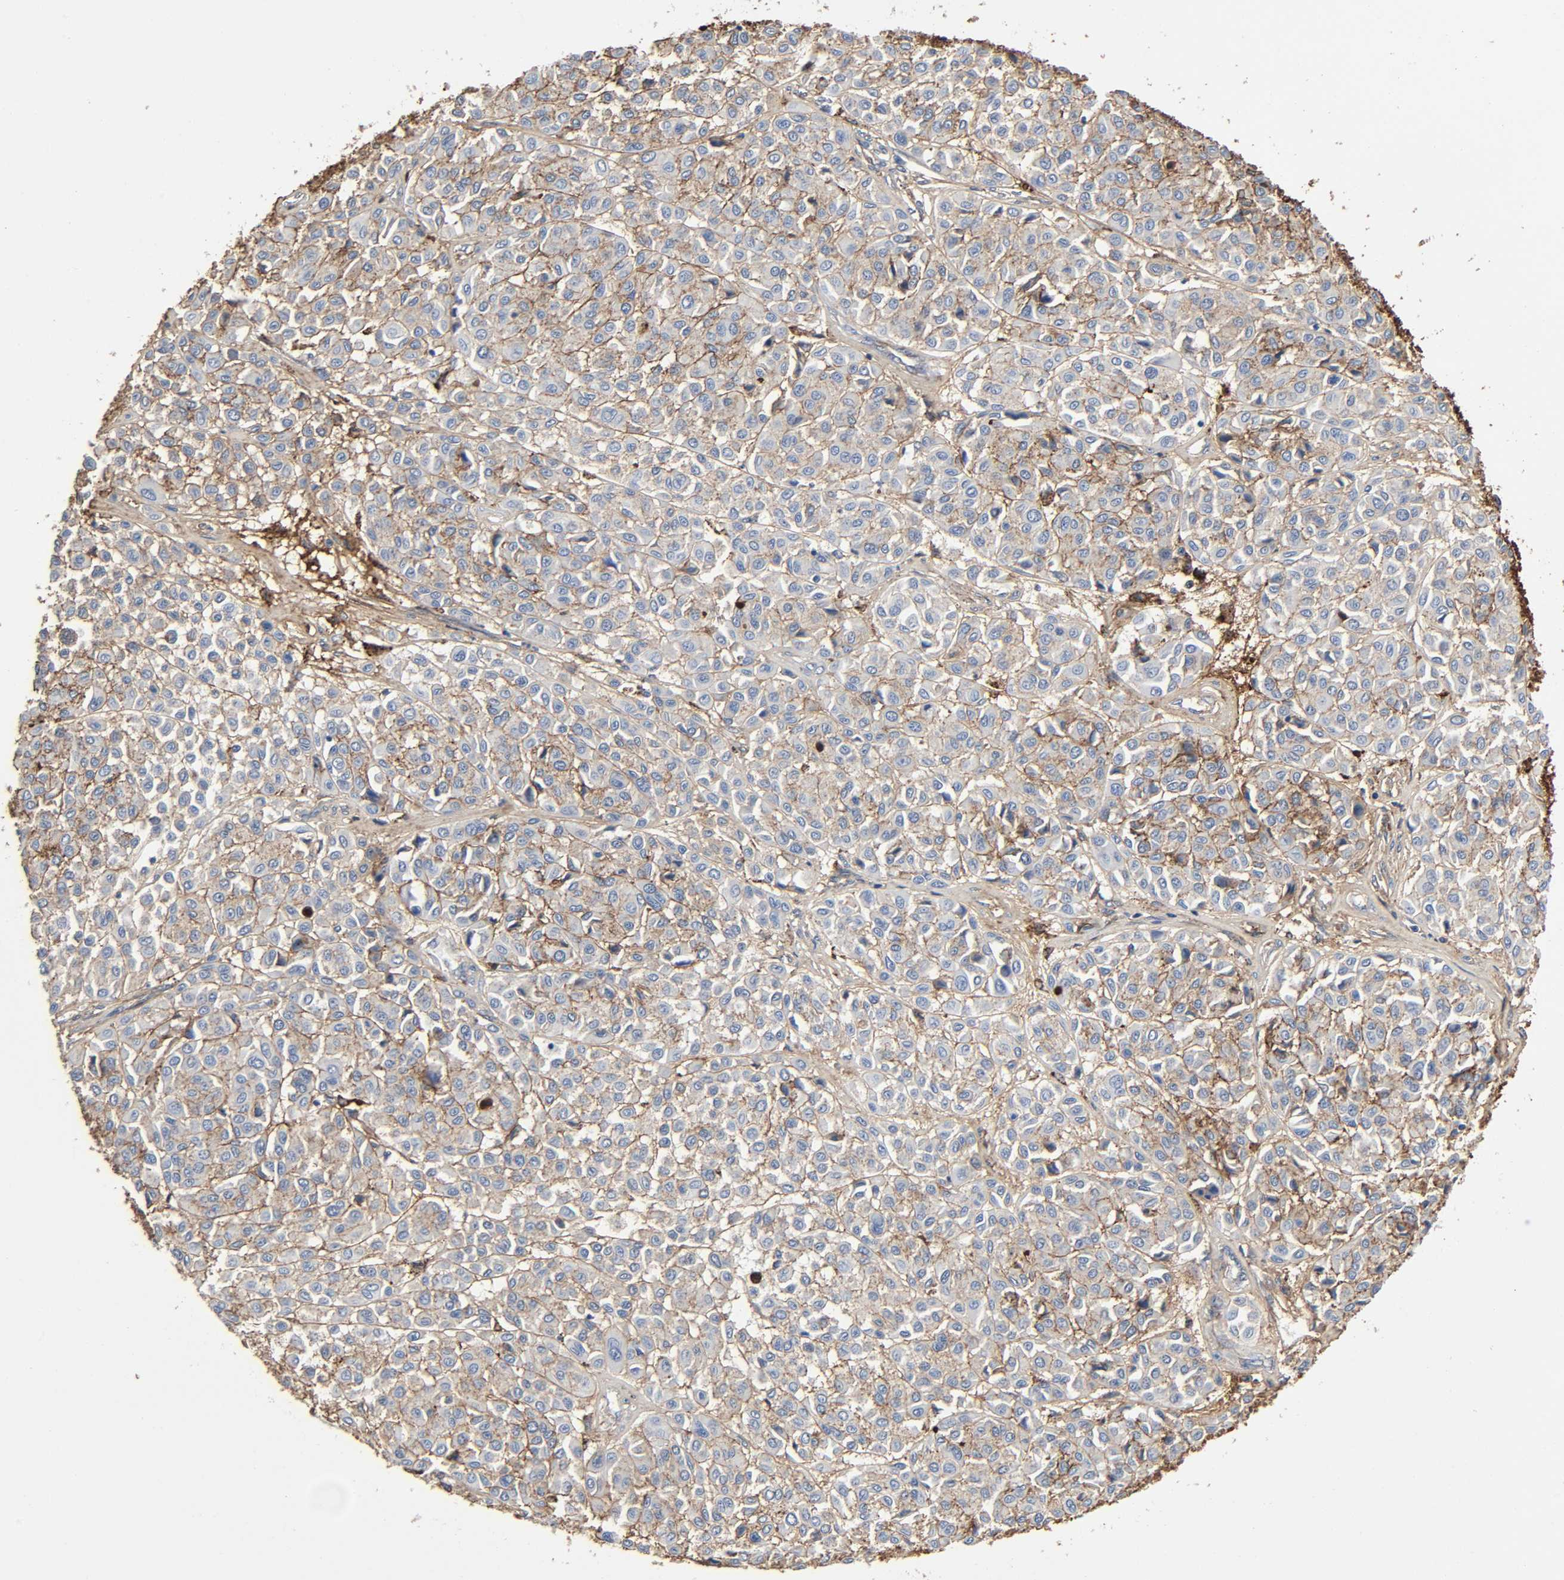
{"staining": {"intensity": "moderate", "quantity": "25%-75%", "location": "cytoplasmic/membranous"}, "tissue": "melanoma", "cell_type": "Tumor cells", "image_type": "cancer", "snomed": [{"axis": "morphology", "description": "Malignant melanoma, Metastatic site"}, {"axis": "topography", "description": "Soft tissue"}], "caption": "Immunohistochemistry (IHC) photomicrograph of melanoma stained for a protein (brown), which shows medium levels of moderate cytoplasmic/membranous expression in about 25%-75% of tumor cells.", "gene": "C3", "patient": {"sex": "male", "age": 41}}